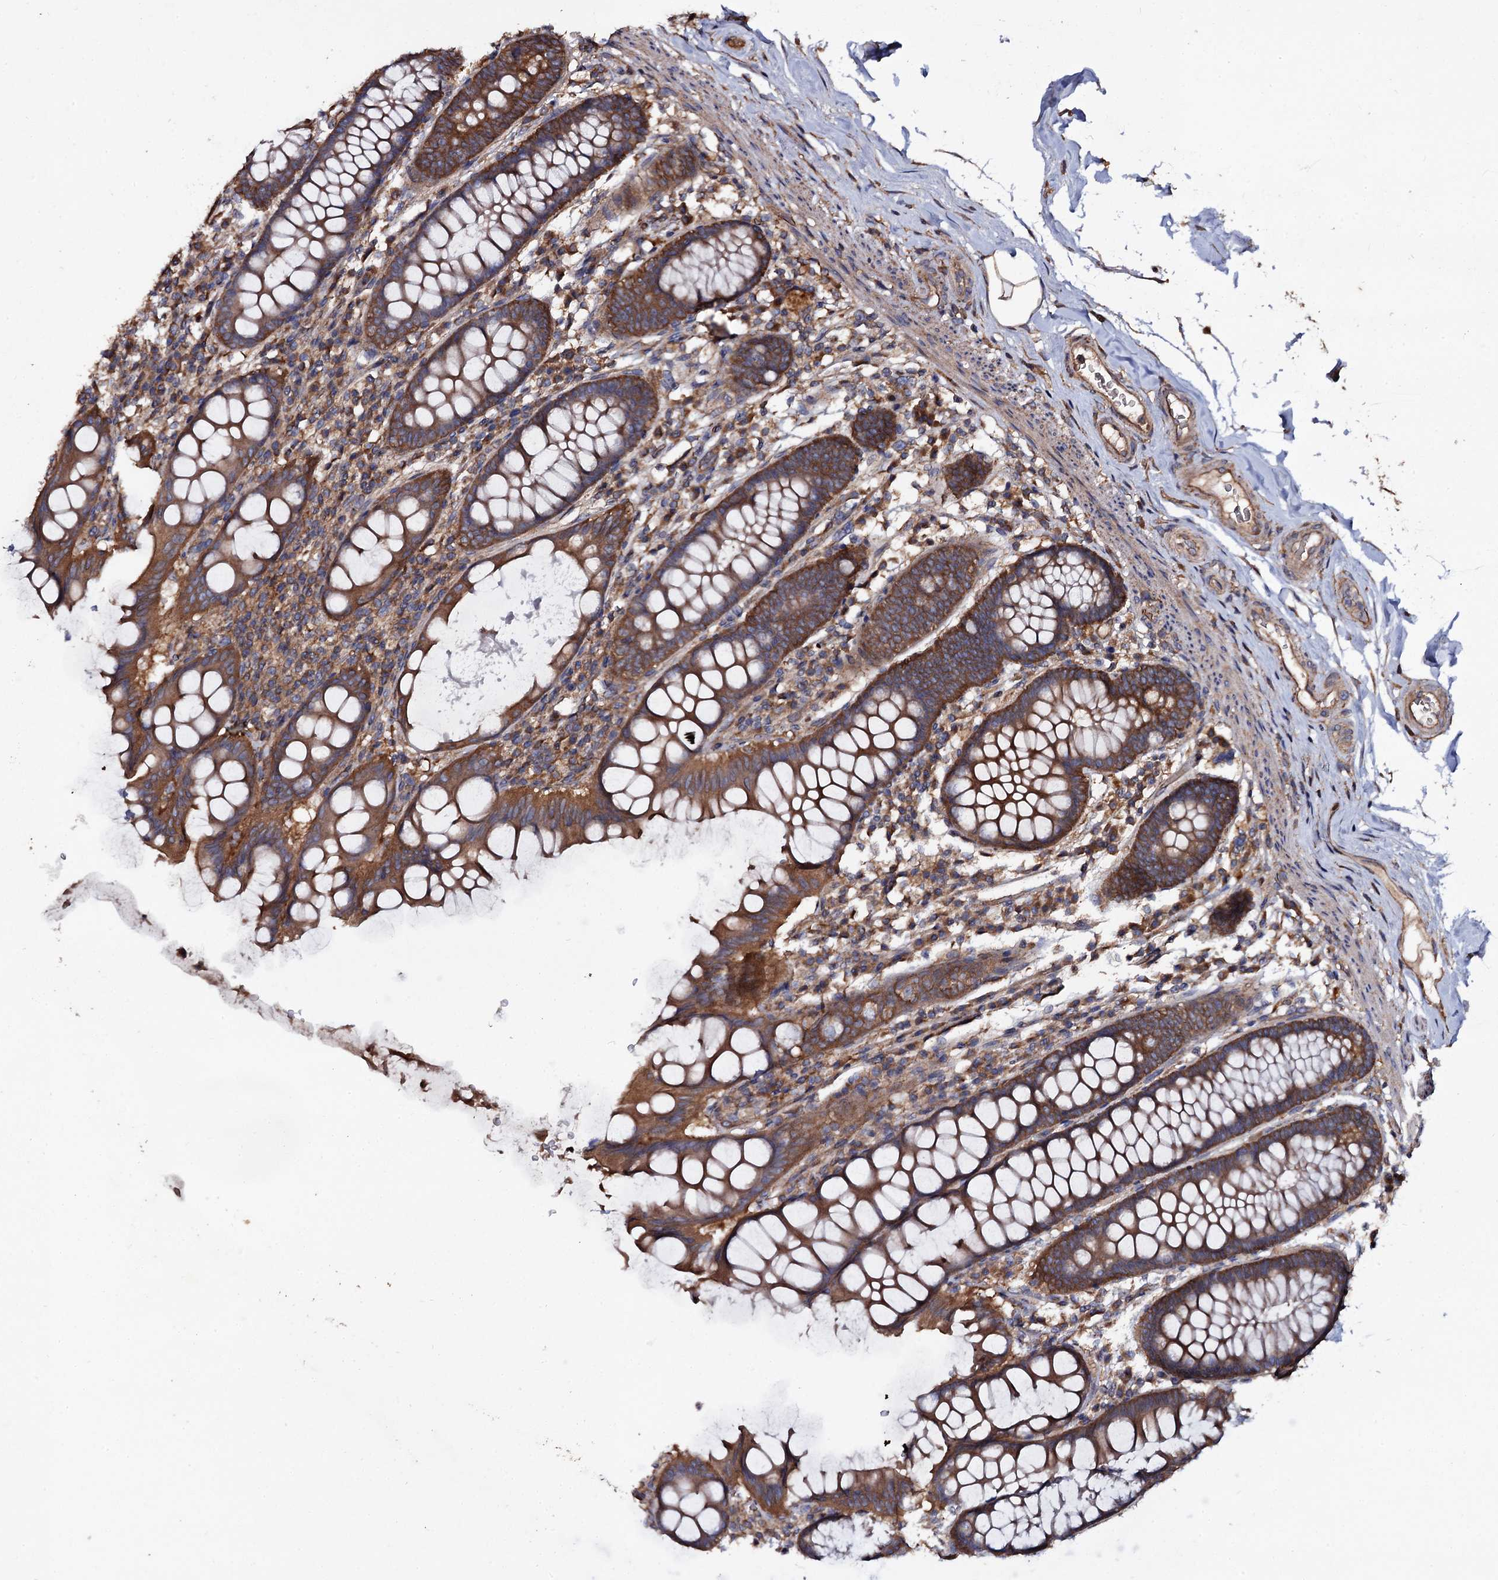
{"staining": {"intensity": "moderate", "quantity": ">75%", "location": "cytoplasmic/membranous"}, "tissue": "colon", "cell_type": "Endothelial cells", "image_type": "normal", "snomed": [{"axis": "morphology", "description": "Normal tissue, NOS"}, {"axis": "topography", "description": "Colon"}], "caption": "Colon stained for a protein (brown) shows moderate cytoplasmic/membranous positive staining in approximately >75% of endothelial cells.", "gene": "TTC23", "patient": {"sex": "female", "age": 79}}